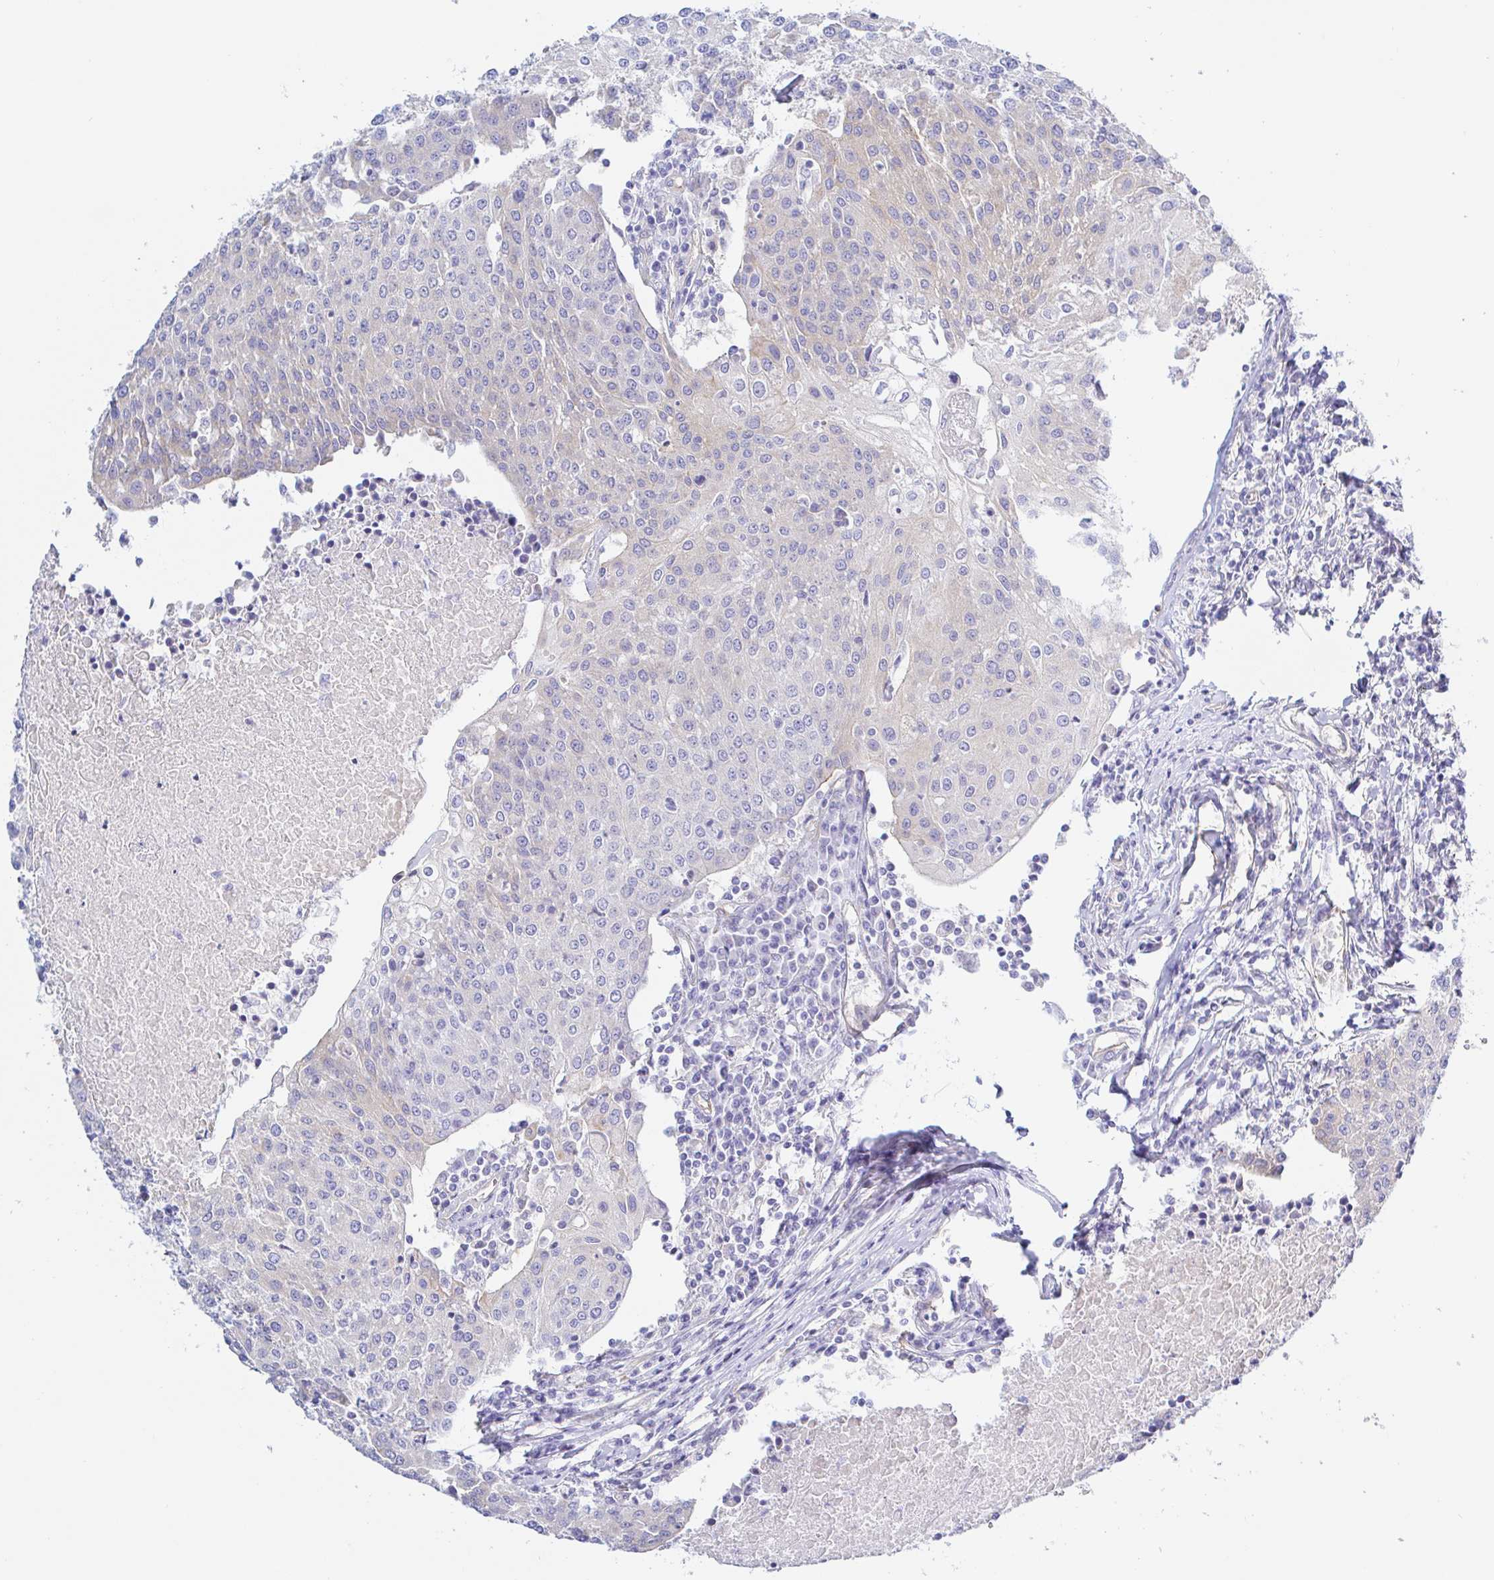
{"staining": {"intensity": "negative", "quantity": "none", "location": "none"}, "tissue": "urothelial cancer", "cell_type": "Tumor cells", "image_type": "cancer", "snomed": [{"axis": "morphology", "description": "Urothelial carcinoma, High grade"}, {"axis": "topography", "description": "Urinary bladder"}], "caption": "High power microscopy photomicrograph of an IHC image of urothelial carcinoma (high-grade), revealing no significant staining in tumor cells.", "gene": "ARL4D", "patient": {"sex": "female", "age": 85}}